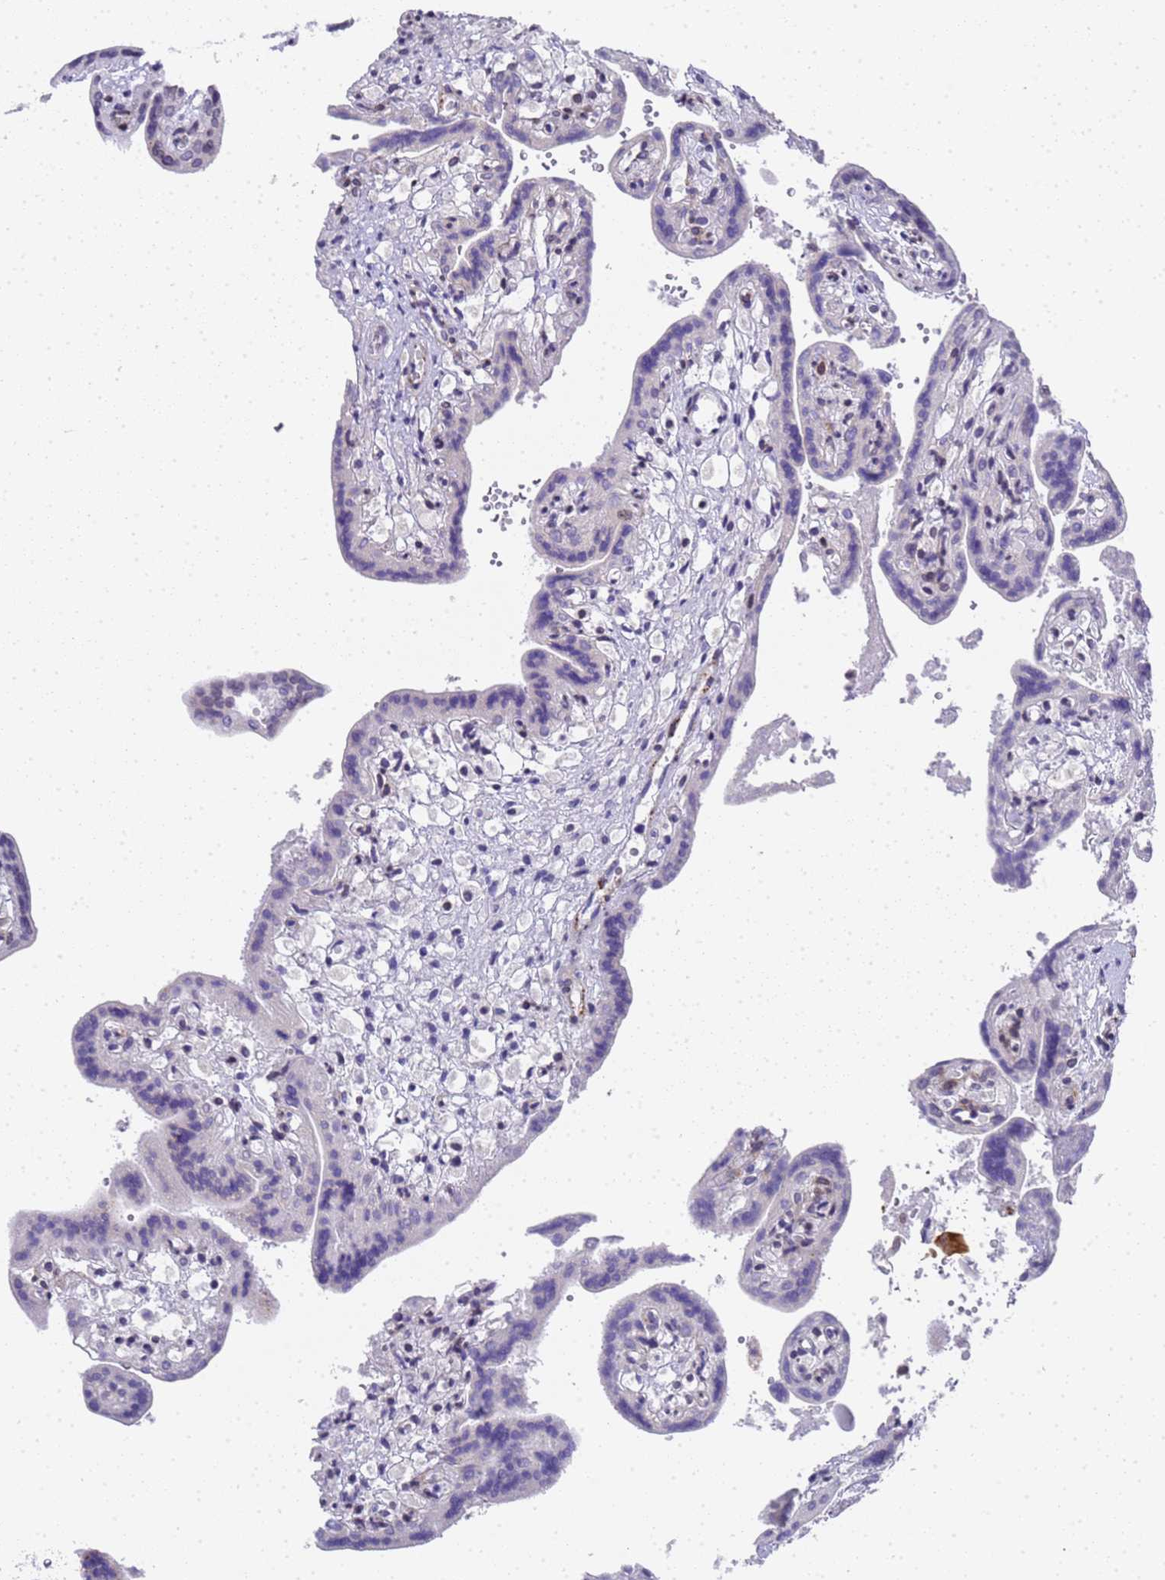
{"staining": {"intensity": "weak", "quantity": "<25%", "location": "nuclear"}, "tissue": "placenta", "cell_type": "Trophoblastic cells", "image_type": "normal", "snomed": [{"axis": "morphology", "description": "Normal tissue, NOS"}, {"axis": "topography", "description": "Placenta"}], "caption": "The photomicrograph shows no staining of trophoblastic cells in normal placenta. Nuclei are stained in blue.", "gene": "IGFBP7", "patient": {"sex": "female", "age": 37}}